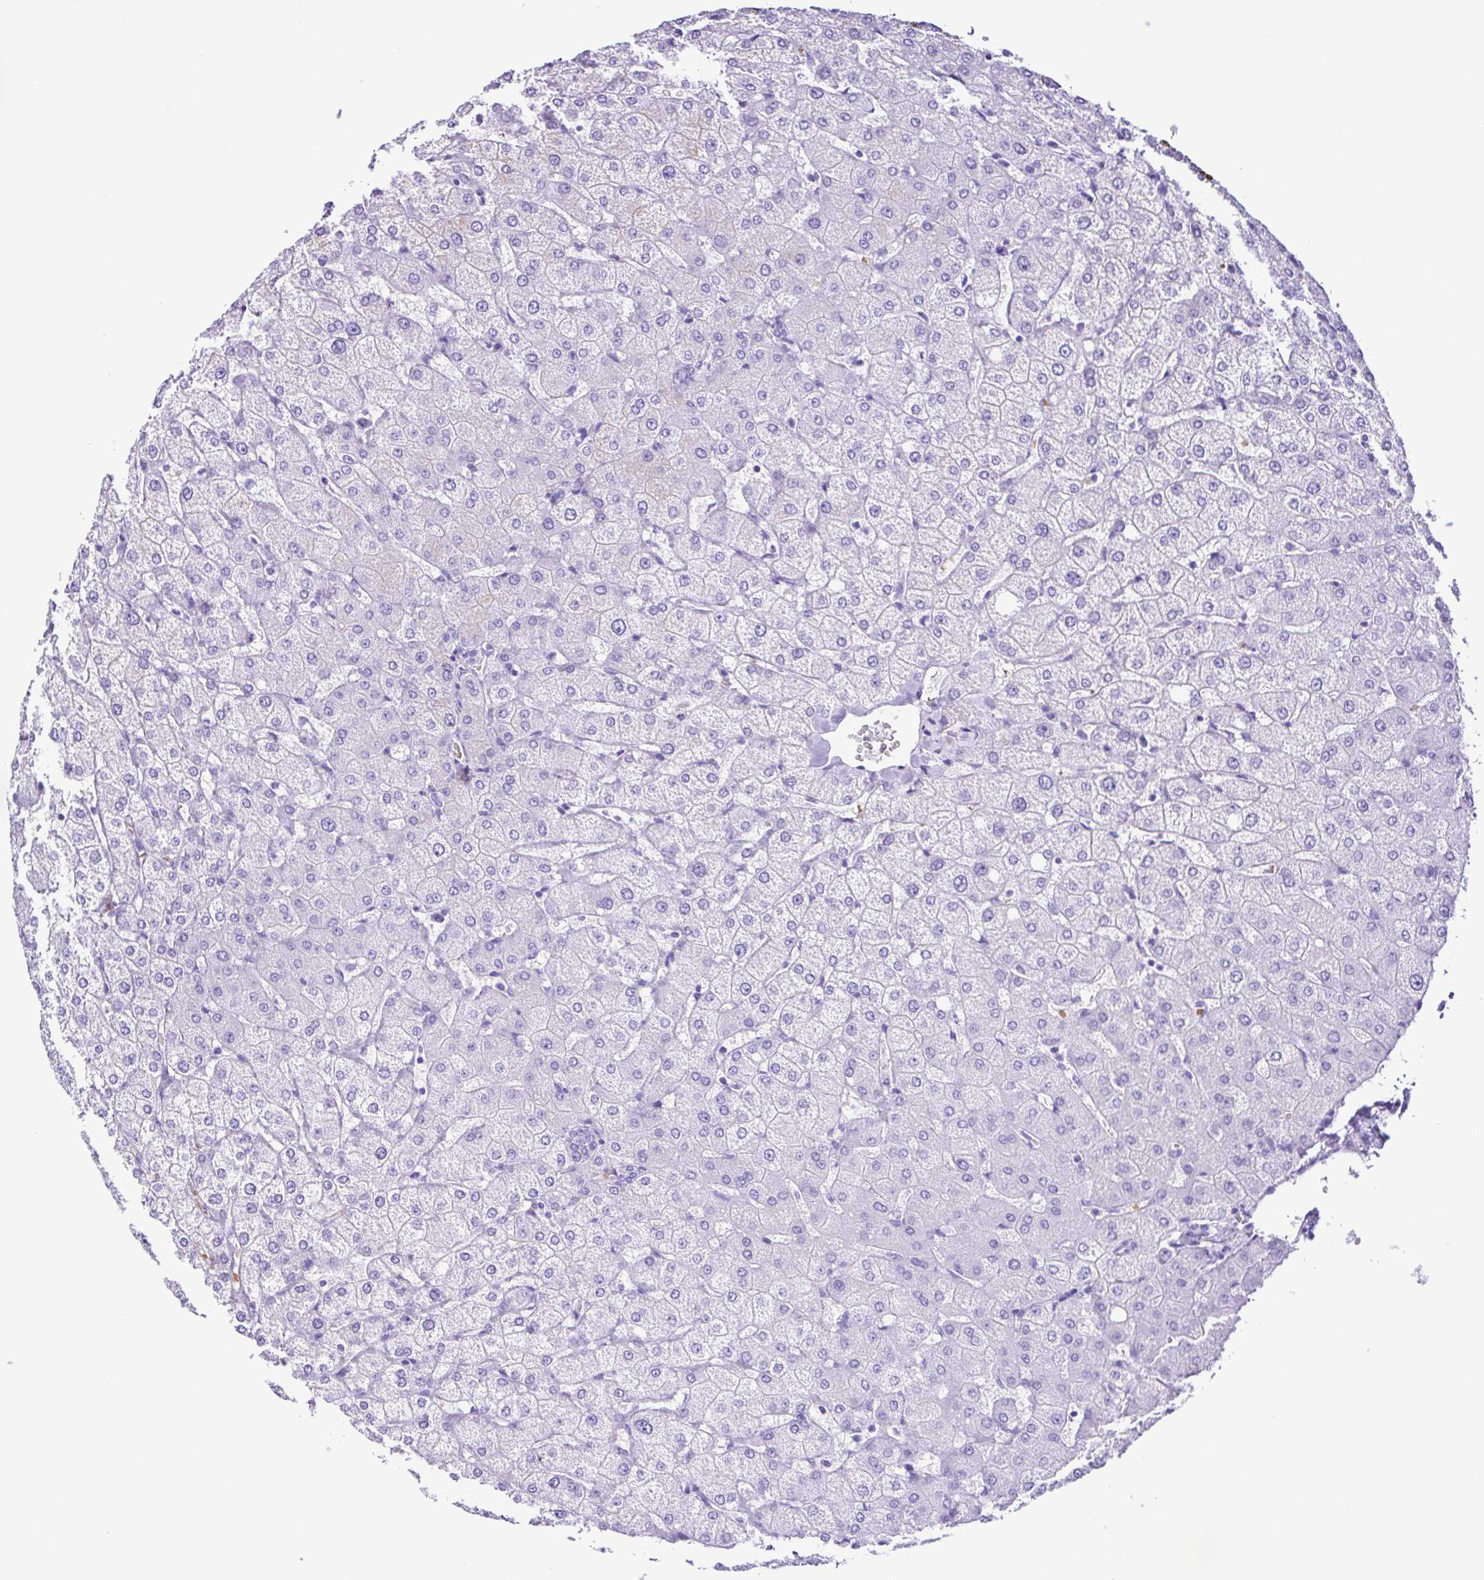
{"staining": {"intensity": "negative", "quantity": "none", "location": "none"}, "tissue": "liver", "cell_type": "Cholangiocytes", "image_type": "normal", "snomed": [{"axis": "morphology", "description": "Normal tissue, NOS"}, {"axis": "topography", "description": "Liver"}], "caption": "Immunohistochemistry (IHC) of normal liver reveals no expression in cholangiocytes.", "gene": "SYT1", "patient": {"sex": "female", "age": 54}}